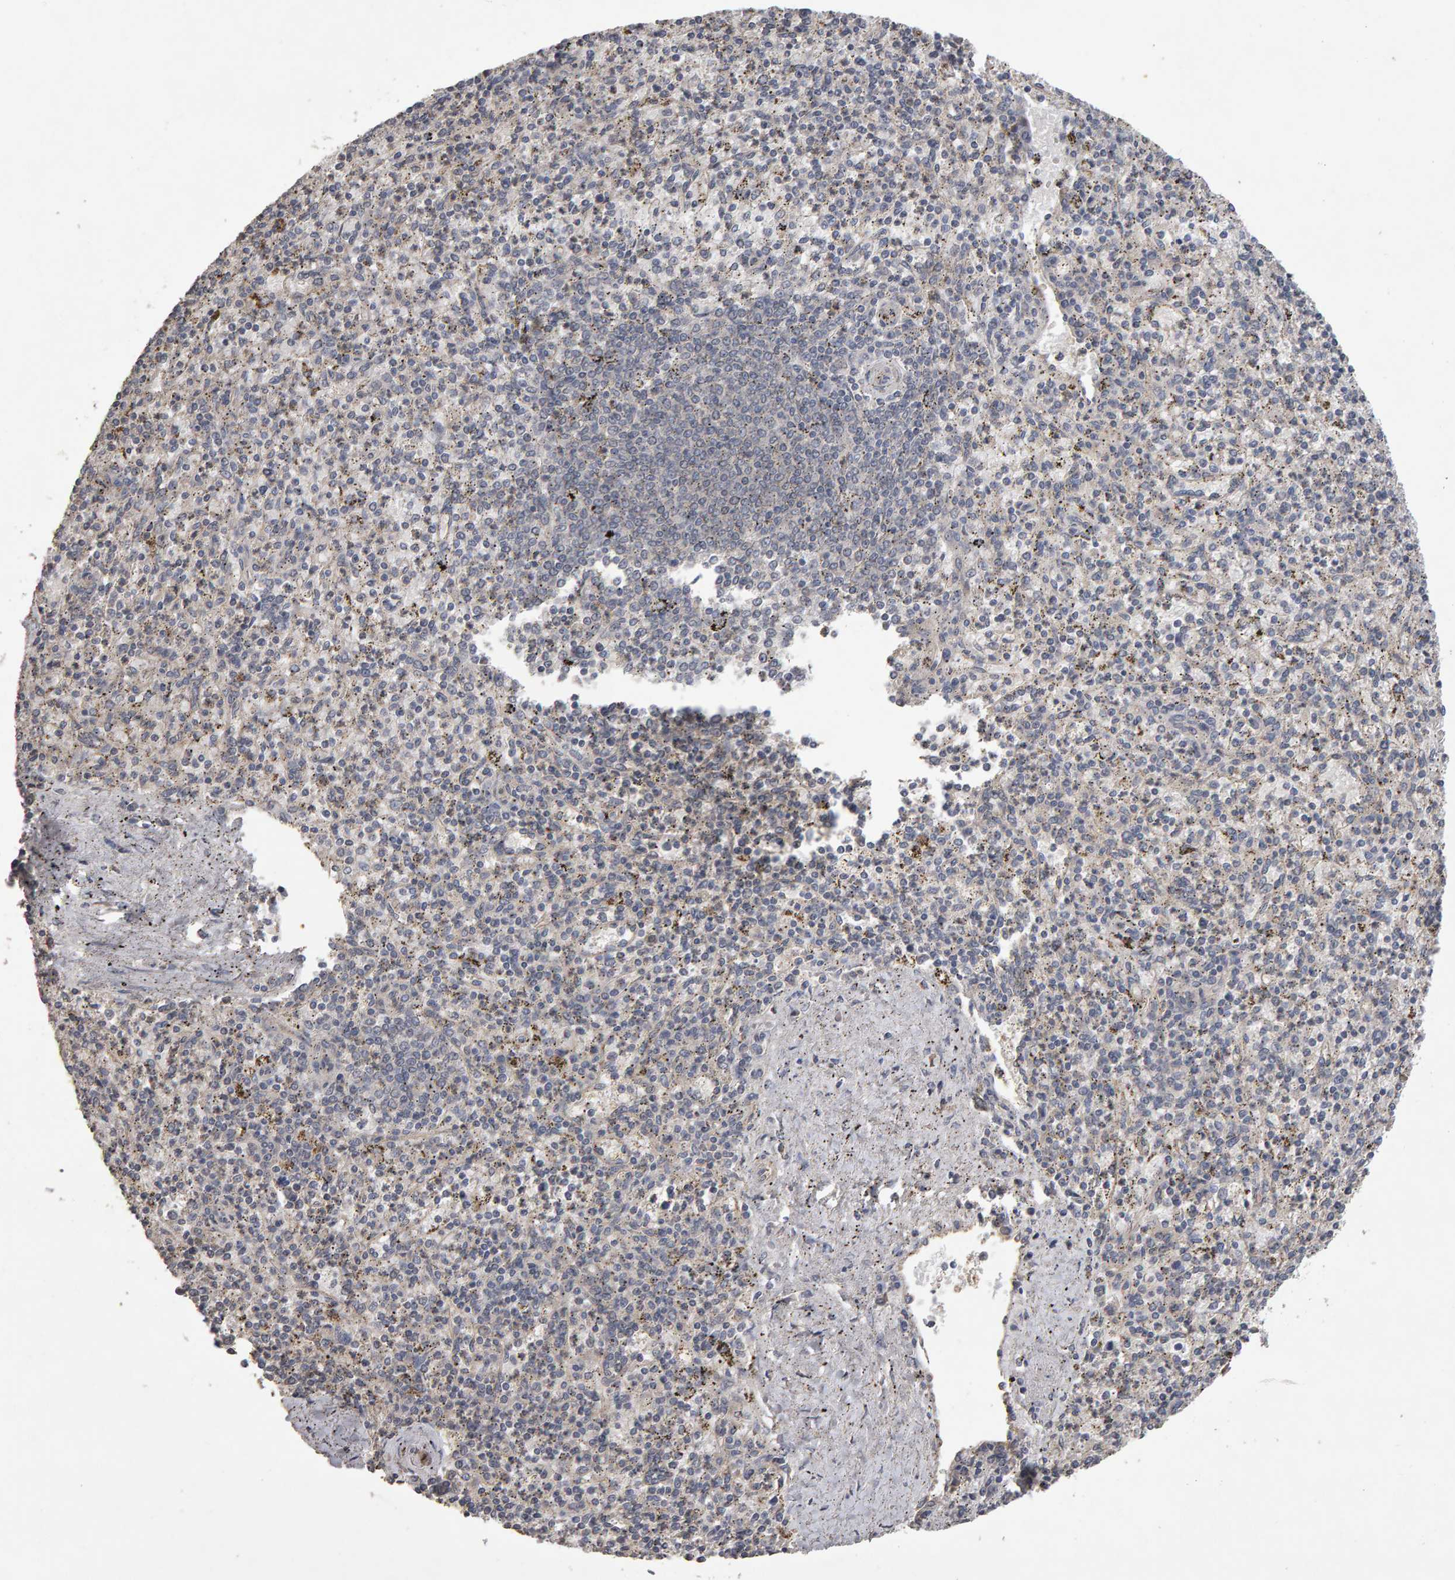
{"staining": {"intensity": "negative", "quantity": "none", "location": "none"}, "tissue": "spleen", "cell_type": "Cells in red pulp", "image_type": "normal", "snomed": [{"axis": "morphology", "description": "Normal tissue, NOS"}, {"axis": "topography", "description": "Spleen"}], "caption": "Protein analysis of unremarkable spleen reveals no significant expression in cells in red pulp.", "gene": "COASY", "patient": {"sex": "male", "age": 72}}